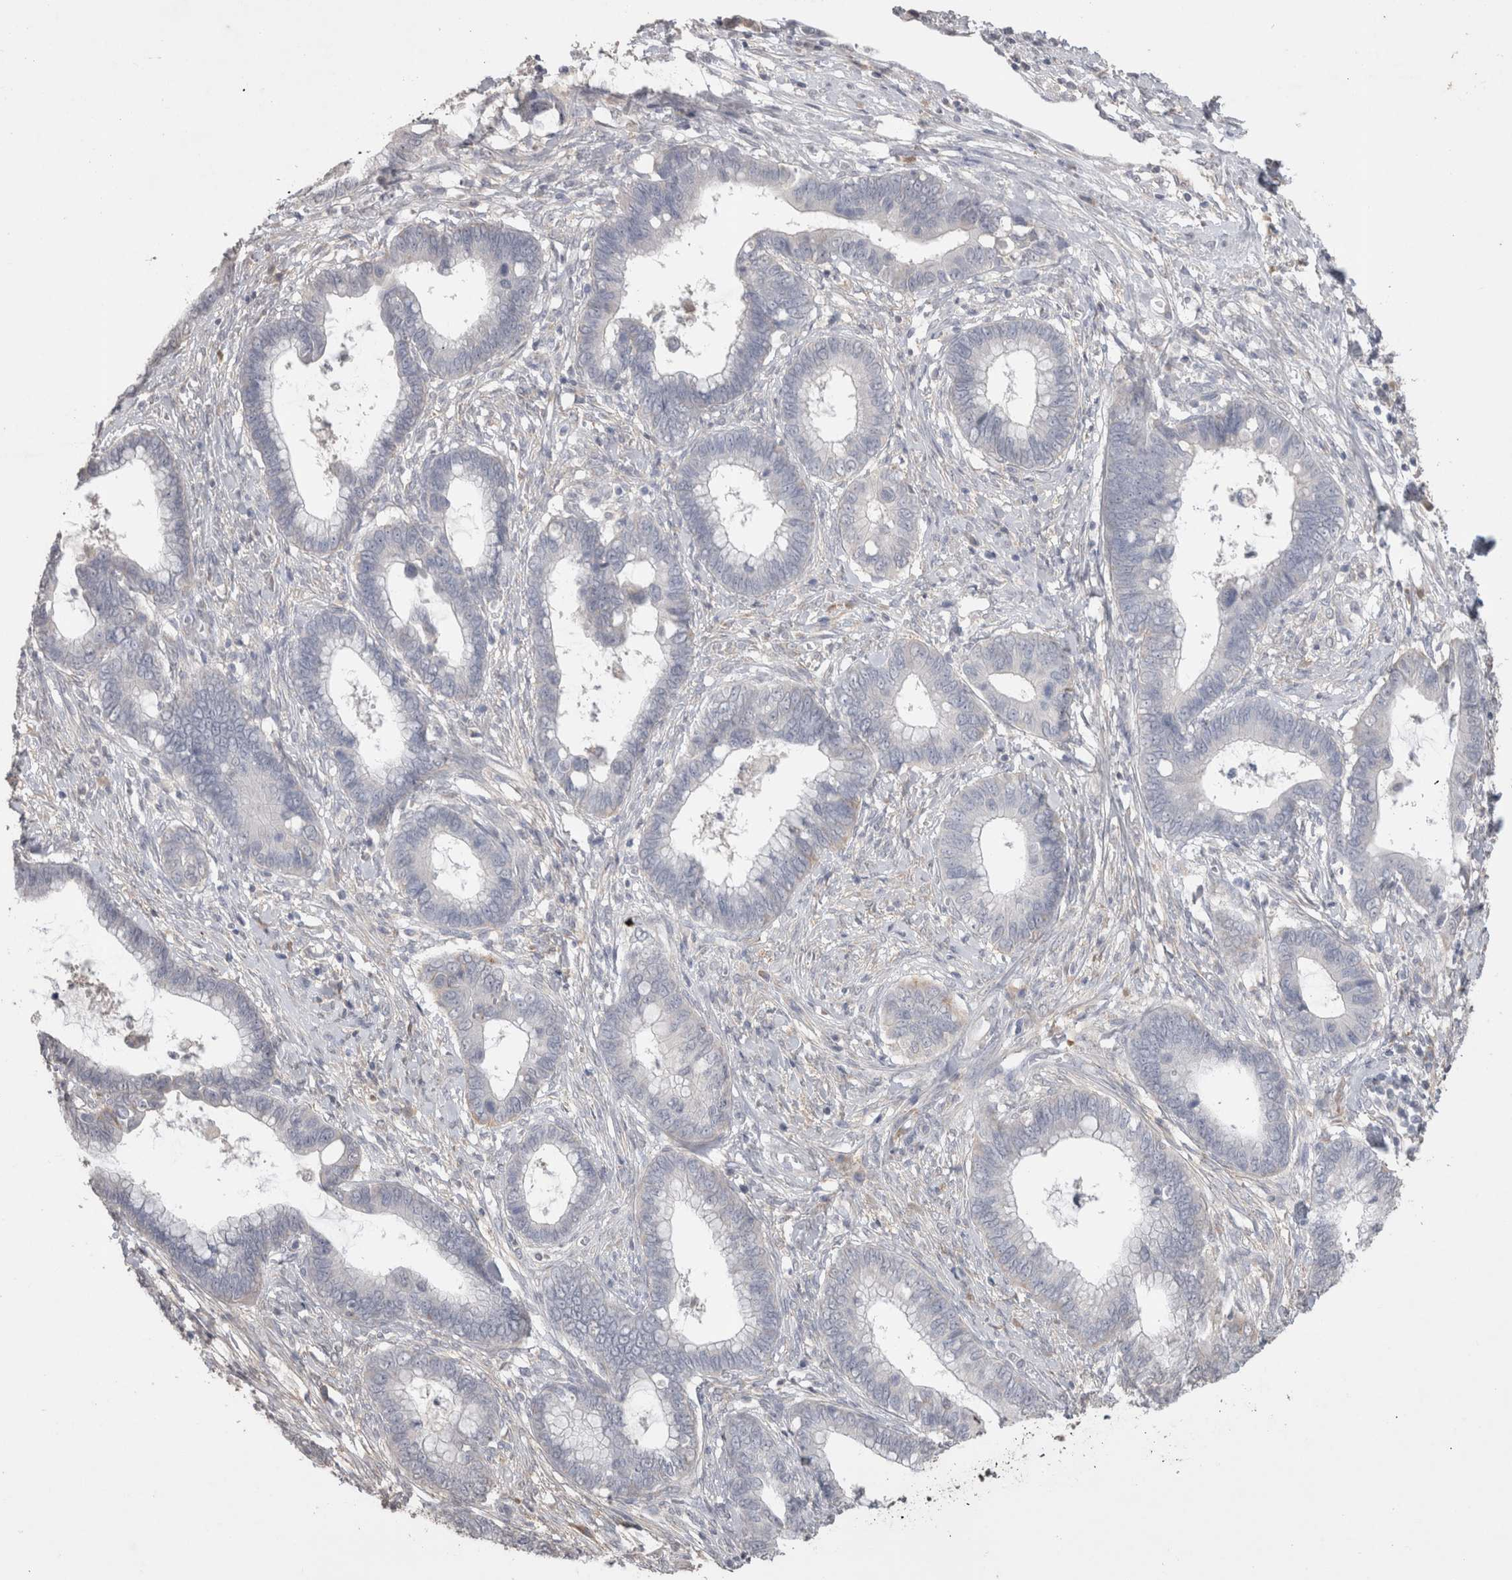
{"staining": {"intensity": "negative", "quantity": "none", "location": "none"}, "tissue": "cervical cancer", "cell_type": "Tumor cells", "image_type": "cancer", "snomed": [{"axis": "morphology", "description": "Adenocarcinoma, NOS"}, {"axis": "topography", "description": "Cervix"}], "caption": "High power microscopy micrograph of an IHC histopathology image of cervical cancer, revealing no significant positivity in tumor cells.", "gene": "NAALADL2", "patient": {"sex": "female", "age": 44}}